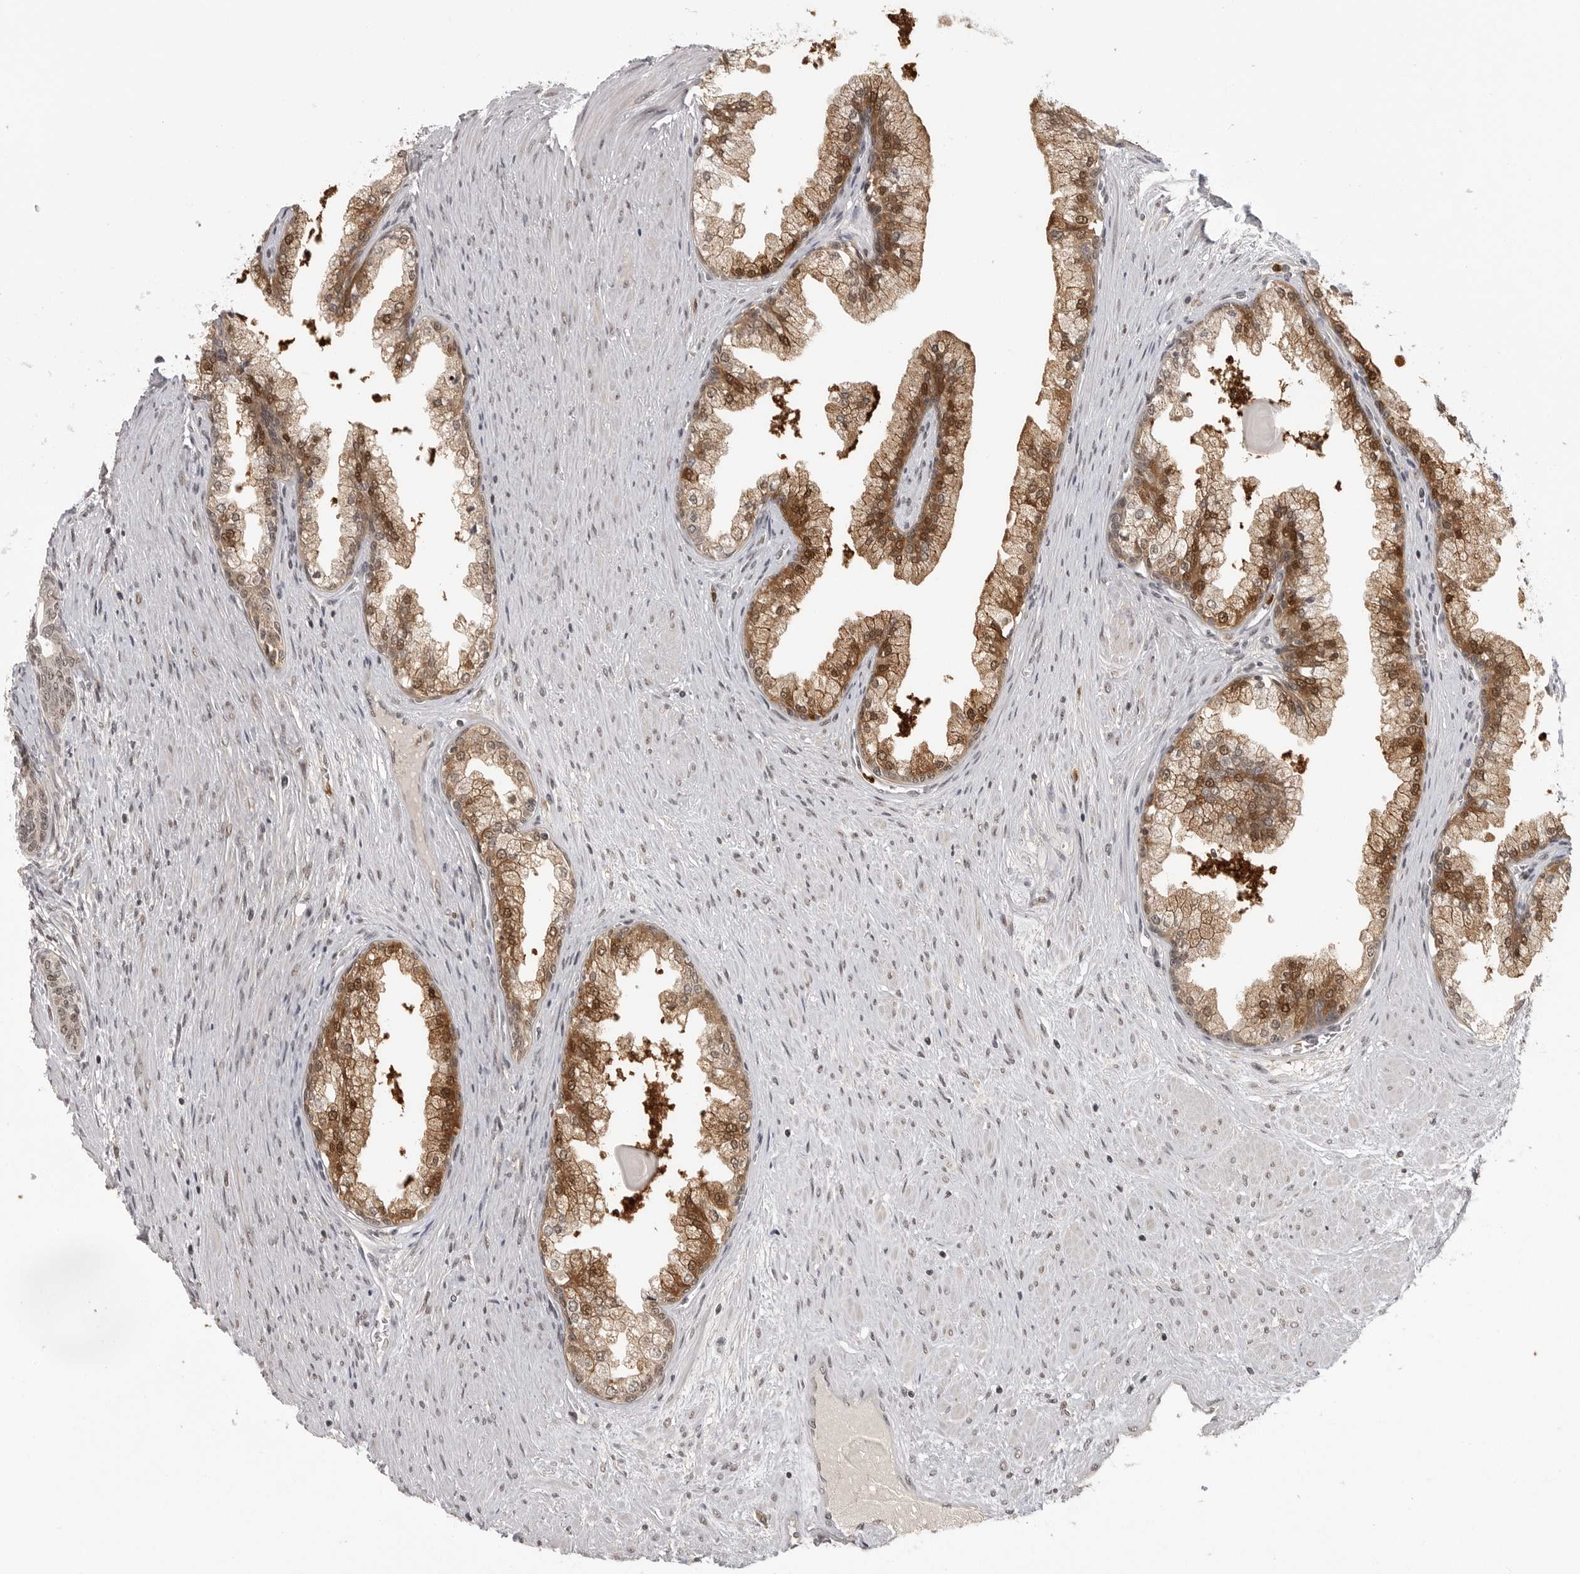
{"staining": {"intensity": "moderate", "quantity": ">75%", "location": "cytoplasmic/membranous,nuclear"}, "tissue": "prostate cancer", "cell_type": "Tumor cells", "image_type": "cancer", "snomed": [{"axis": "morphology", "description": "Normal tissue, NOS"}, {"axis": "morphology", "description": "Adenocarcinoma, Low grade"}, {"axis": "topography", "description": "Prostate"}, {"axis": "topography", "description": "Peripheral nerve tissue"}], "caption": "A brown stain labels moderate cytoplasmic/membranous and nuclear expression of a protein in human low-grade adenocarcinoma (prostate) tumor cells.", "gene": "PEG3", "patient": {"sex": "male", "age": 71}}